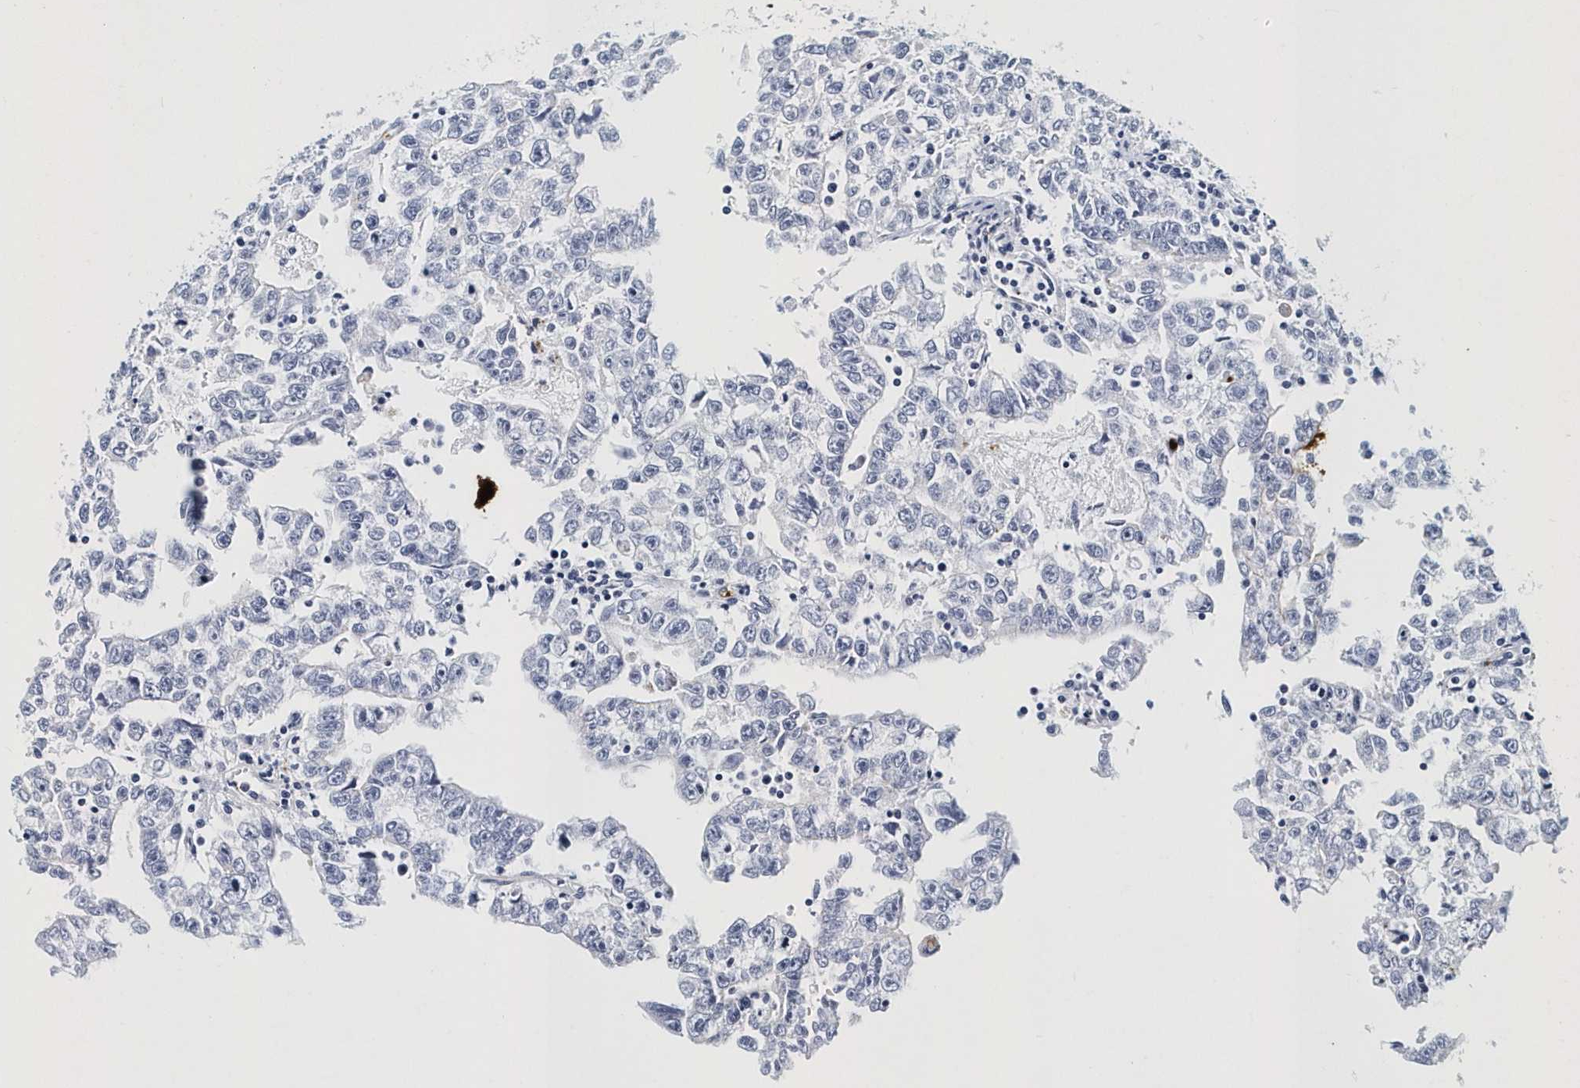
{"staining": {"intensity": "negative", "quantity": "none", "location": "none"}, "tissue": "testis cancer", "cell_type": "Tumor cells", "image_type": "cancer", "snomed": [{"axis": "morphology", "description": "Carcinoma, Embryonal, NOS"}, {"axis": "topography", "description": "Testis"}], "caption": "Immunohistochemical staining of testis embryonal carcinoma reveals no significant staining in tumor cells.", "gene": "ITGA2B", "patient": {"sex": "male", "age": 25}}